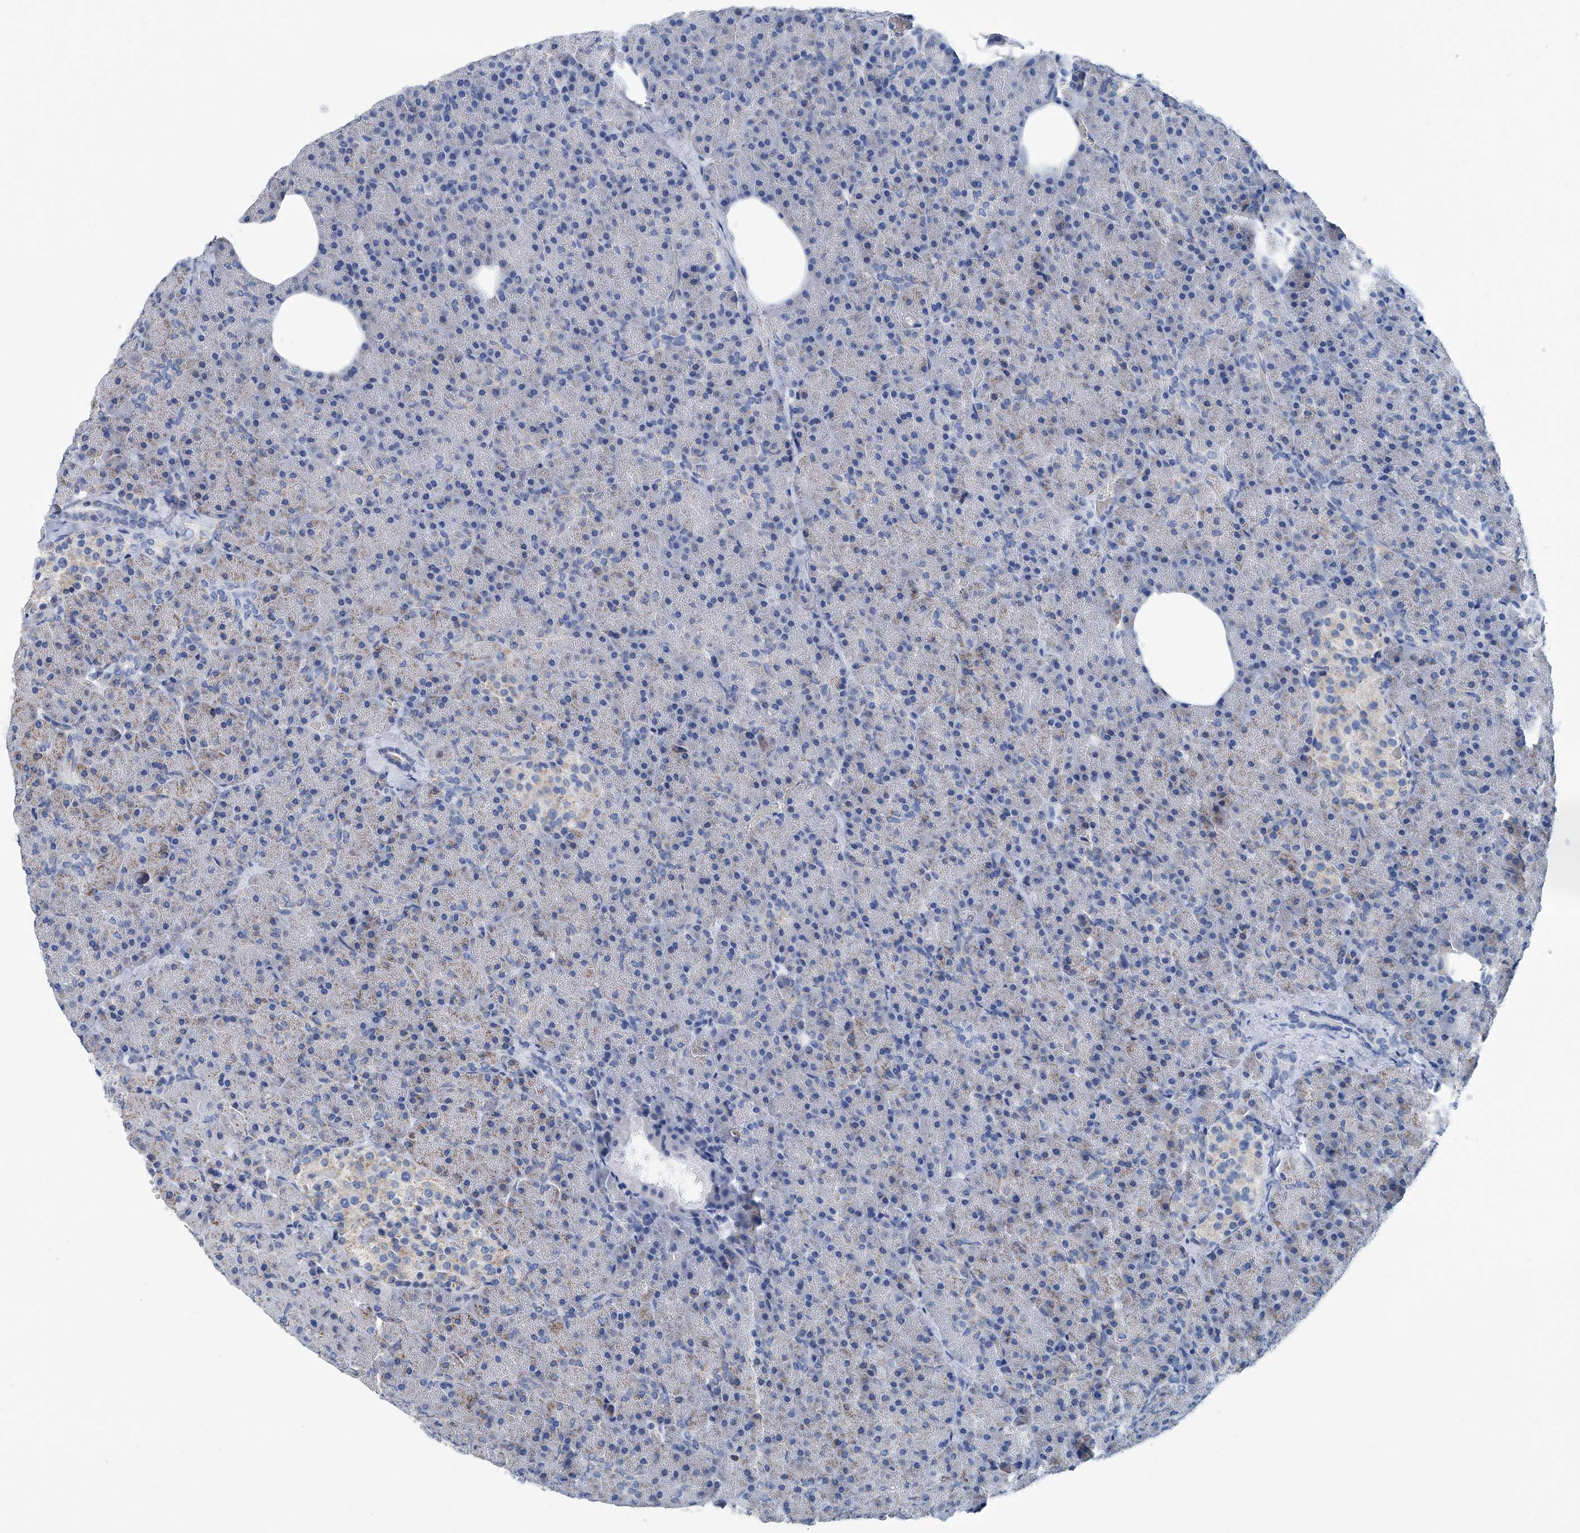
{"staining": {"intensity": "weak", "quantity": "25%-75%", "location": "cytoplasmic/membranous"}, "tissue": "pancreas", "cell_type": "Exocrine glandular cells", "image_type": "normal", "snomed": [{"axis": "morphology", "description": "Normal tissue, NOS"}, {"axis": "morphology", "description": "Carcinoid, malignant, NOS"}, {"axis": "topography", "description": "Pancreas"}], "caption": "High-magnification brightfield microscopy of unremarkable pancreas stained with DAB (brown) and counterstained with hematoxylin (blue). exocrine glandular cells exhibit weak cytoplasmic/membranous staining is seen in approximately25%-75% of cells.", "gene": "MT", "patient": {"sex": "female", "age": 35}}